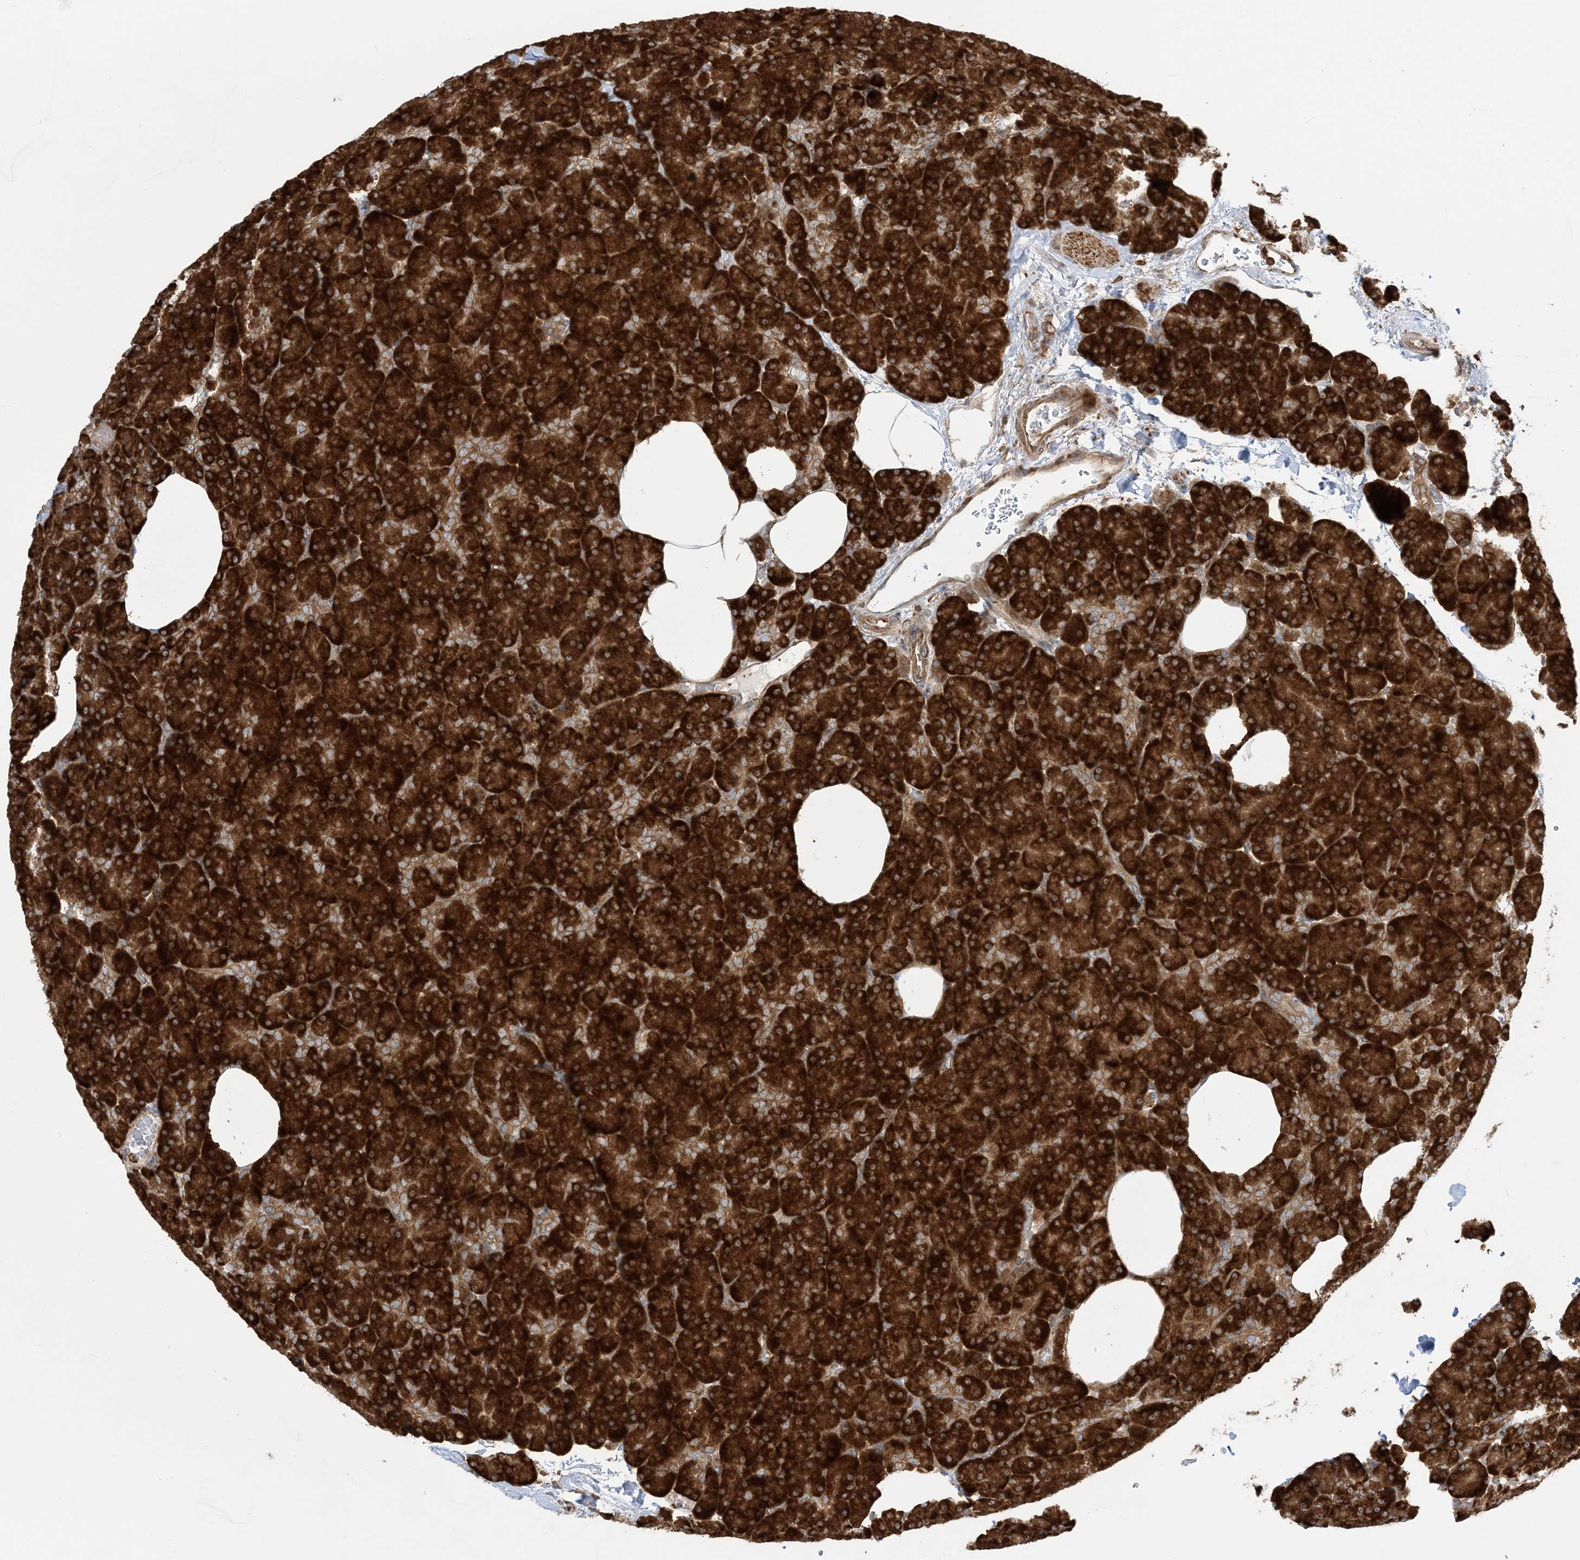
{"staining": {"intensity": "strong", "quantity": ">75%", "location": "cytoplasmic/membranous"}, "tissue": "pancreas", "cell_type": "Exocrine glandular cells", "image_type": "normal", "snomed": [{"axis": "morphology", "description": "Normal tissue, NOS"}, {"axis": "morphology", "description": "Carcinoid, malignant, NOS"}, {"axis": "topography", "description": "Pancreas"}], "caption": "Immunohistochemistry (IHC) of unremarkable pancreas displays high levels of strong cytoplasmic/membranous expression in about >75% of exocrine glandular cells. (DAB (3,3'-diaminobenzidine) IHC with brightfield microscopy, high magnification).", "gene": "SRP72", "patient": {"sex": "female", "age": 35}}